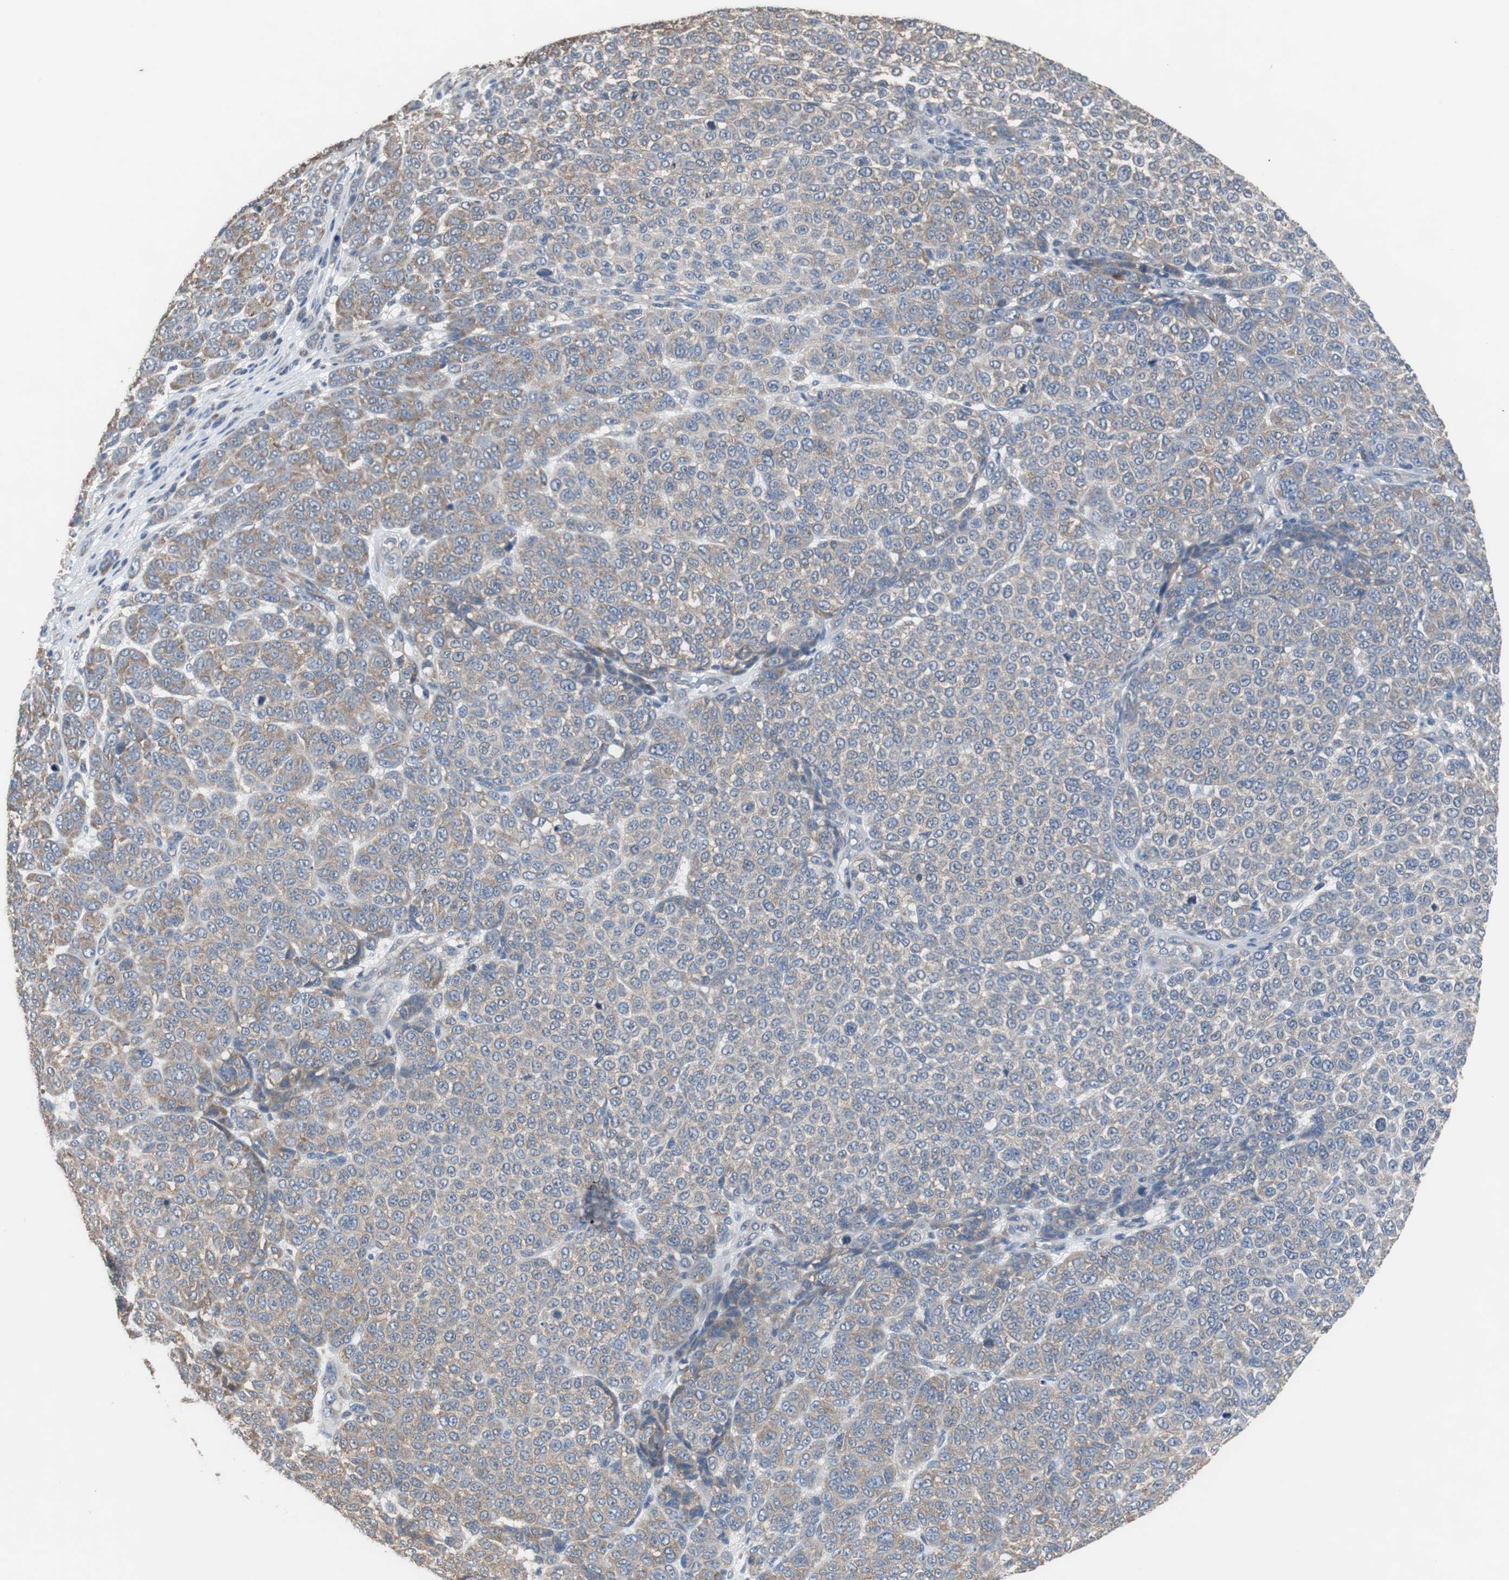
{"staining": {"intensity": "moderate", "quantity": ">75%", "location": "cytoplasmic/membranous"}, "tissue": "melanoma", "cell_type": "Tumor cells", "image_type": "cancer", "snomed": [{"axis": "morphology", "description": "Malignant melanoma, NOS"}, {"axis": "topography", "description": "Skin"}], "caption": "Immunohistochemistry (IHC) photomicrograph of neoplastic tissue: melanoma stained using IHC displays medium levels of moderate protein expression localized specifically in the cytoplasmic/membranous of tumor cells, appearing as a cytoplasmic/membranous brown color.", "gene": "USP10", "patient": {"sex": "male", "age": 59}}